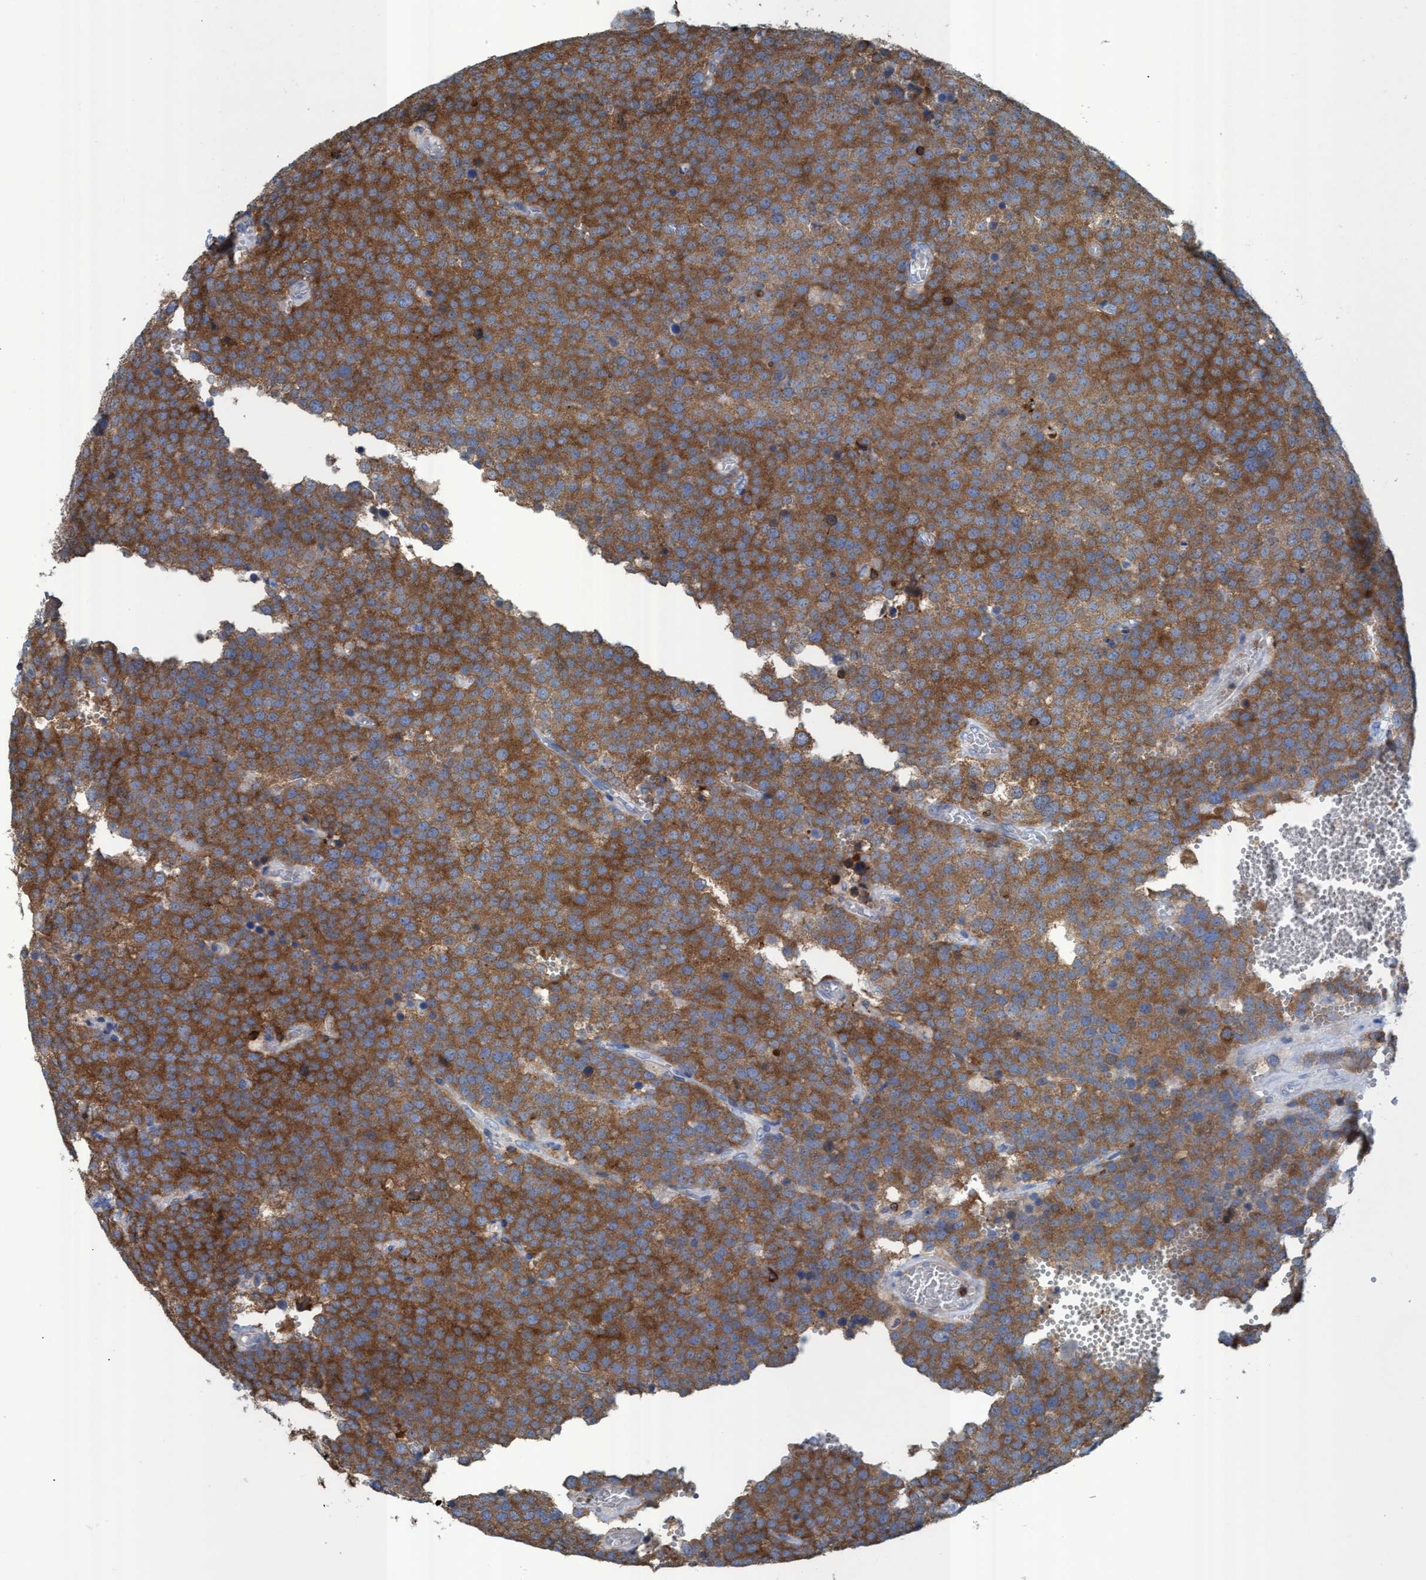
{"staining": {"intensity": "moderate", "quantity": ">75%", "location": "cytoplasmic/membranous"}, "tissue": "testis cancer", "cell_type": "Tumor cells", "image_type": "cancer", "snomed": [{"axis": "morphology", "description": "Normal tissue, NOS"}, {"axis": "morphology", "description": "Seminoma, NOS"}, {"axis": "topography", "description": "Testis"}], "caption": "IHC of human seminoma (testis) exhibits medium levels of moderate cytoplasmic/membranous expression in approximately >75% of tumor cells.", "gene": "EZR", "patient": {"sex": "male", "age": 71}}